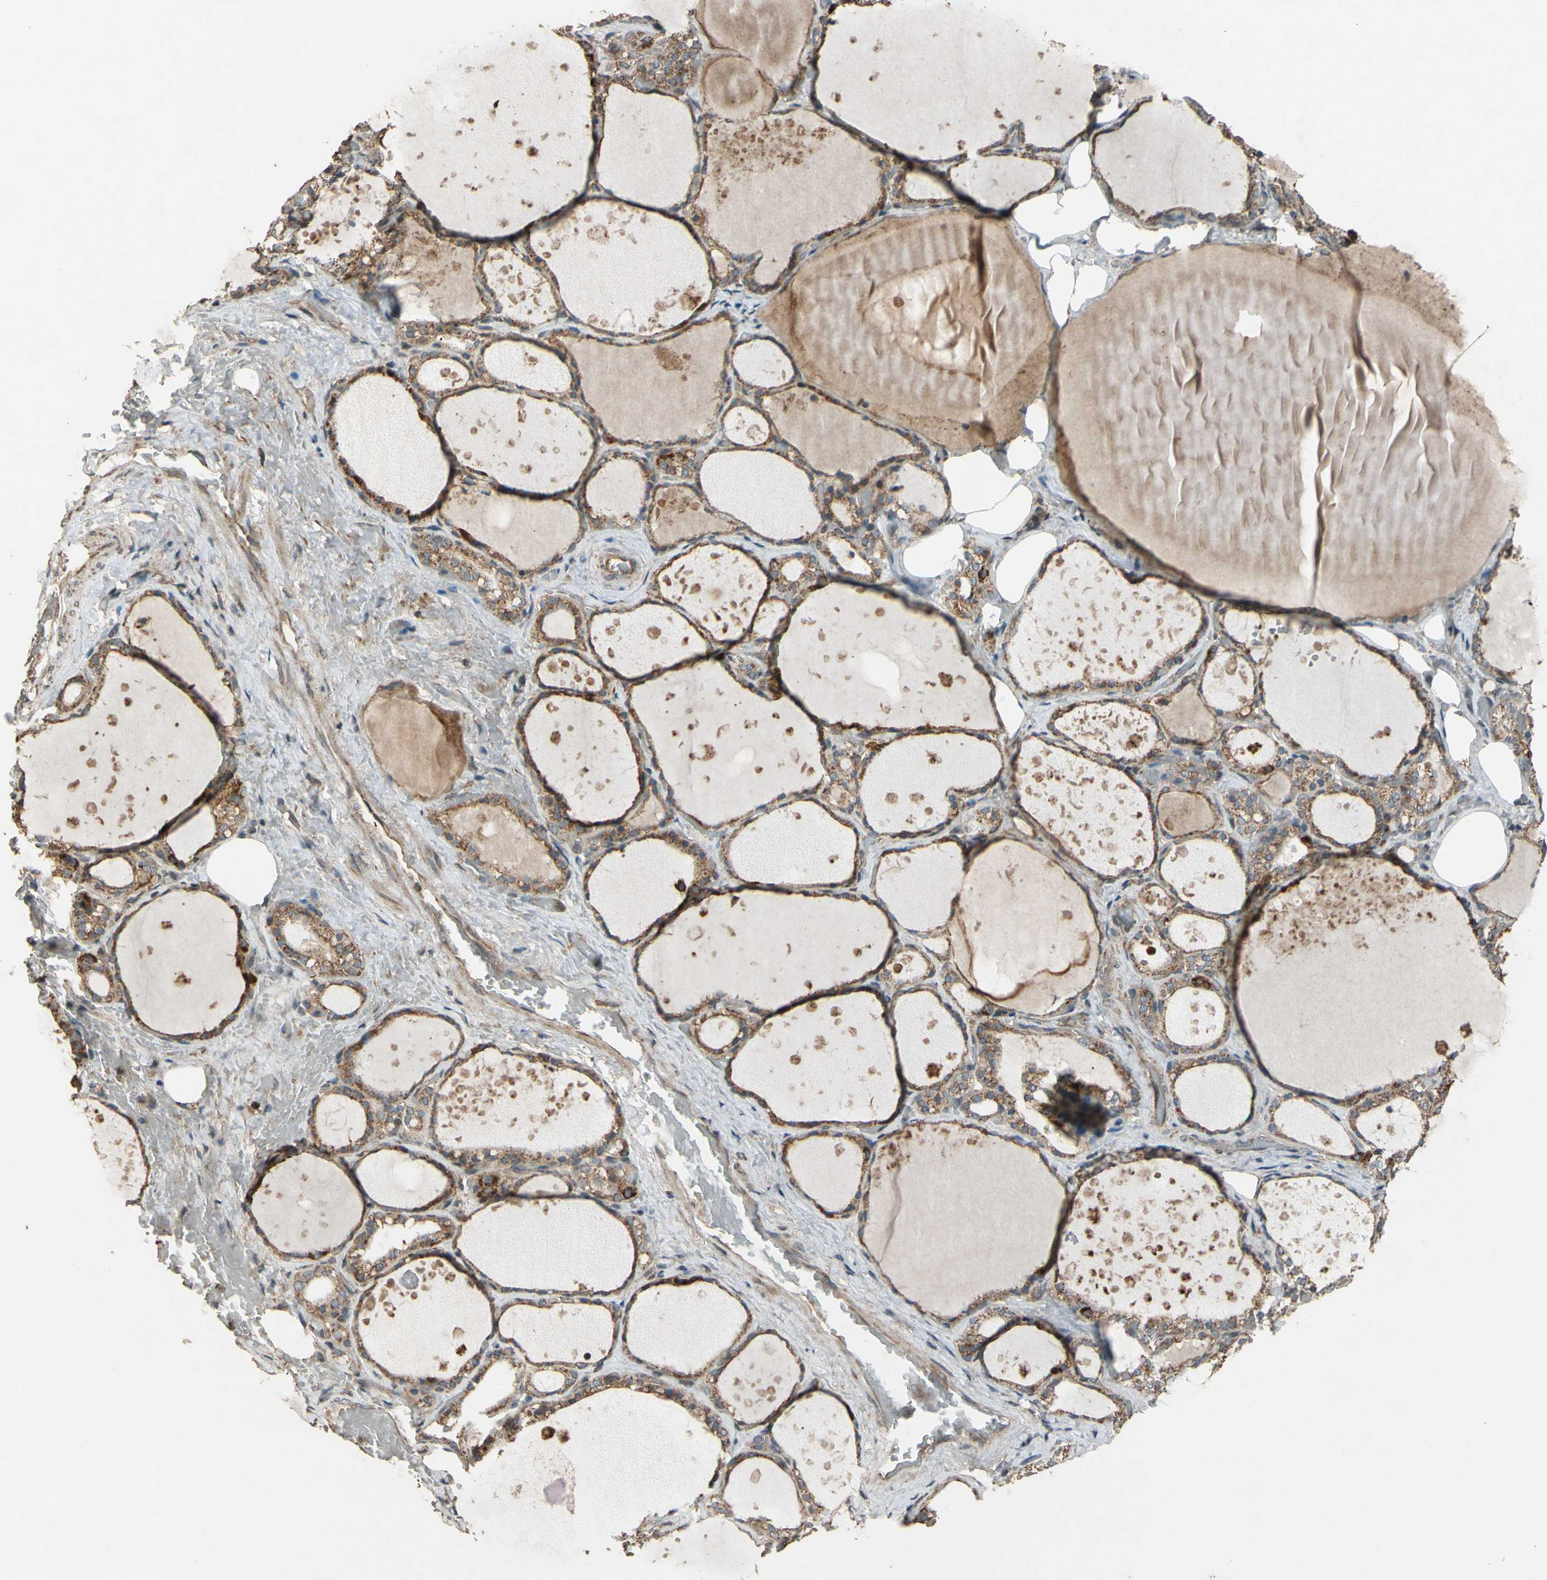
{"staining": {"intensity": "moderate", "quantity": ">75%", "location": "cytoplasmic/membranous"}, "tissue": "thyroid gland", "cell_type": "Glandular cells", "image_type": "normal", "snomed": [{"axis": "morphology", "description": "Normal tissue, NOS"}, {"axis": "topography", "description": "Thyroid gland"}], "caption": "Benign thyroid gland shows moderate cytoplasmic/membranous staining in approximately >75% of glandular cells, visualized by immunohistochemistry. Nuclei are stained in blue.", "gene": "ACOT8", "patient": {"sex": "male", "age": 61}}